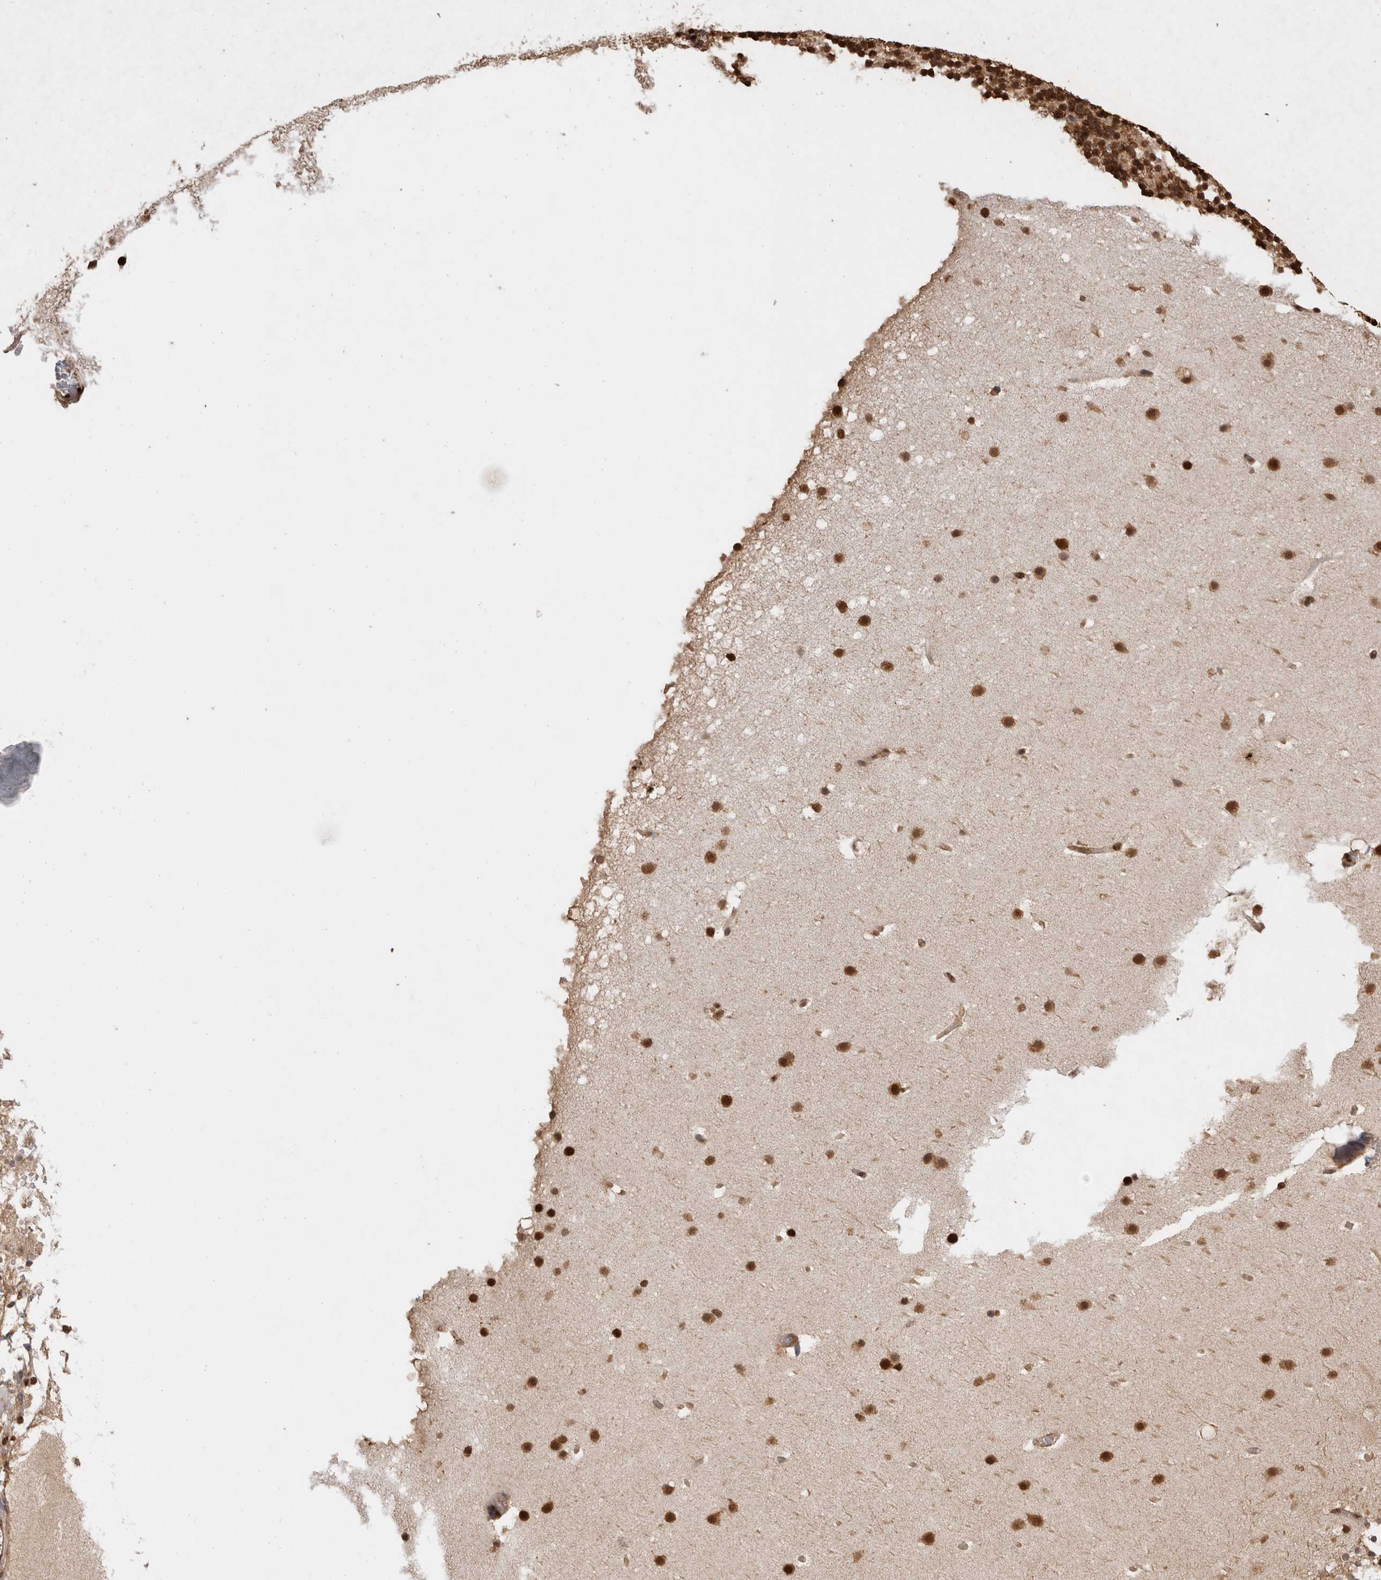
{"staining": {"intensity": "strong", "quantity": ">75%", "location": "nuclear"}, "tissue": "cerebellum", "cell_type": "Cells in granular layer", "image_type": "normal", "snomed": [{"axis": "morphology", "description": "Normal tissue, NOS"}, {"axis": "topography", "description": "Cerebellum"}], "caption": "IHC micrograph of normal cerebellum: human cerebellum stained using IHC displays high levels of strong protein expression localized specifically in the nuclear of cells in granular layer, appearing as a nuclear brown color.", "gene": "HDGF", "patient": {"sex": "male", "age": 57}}